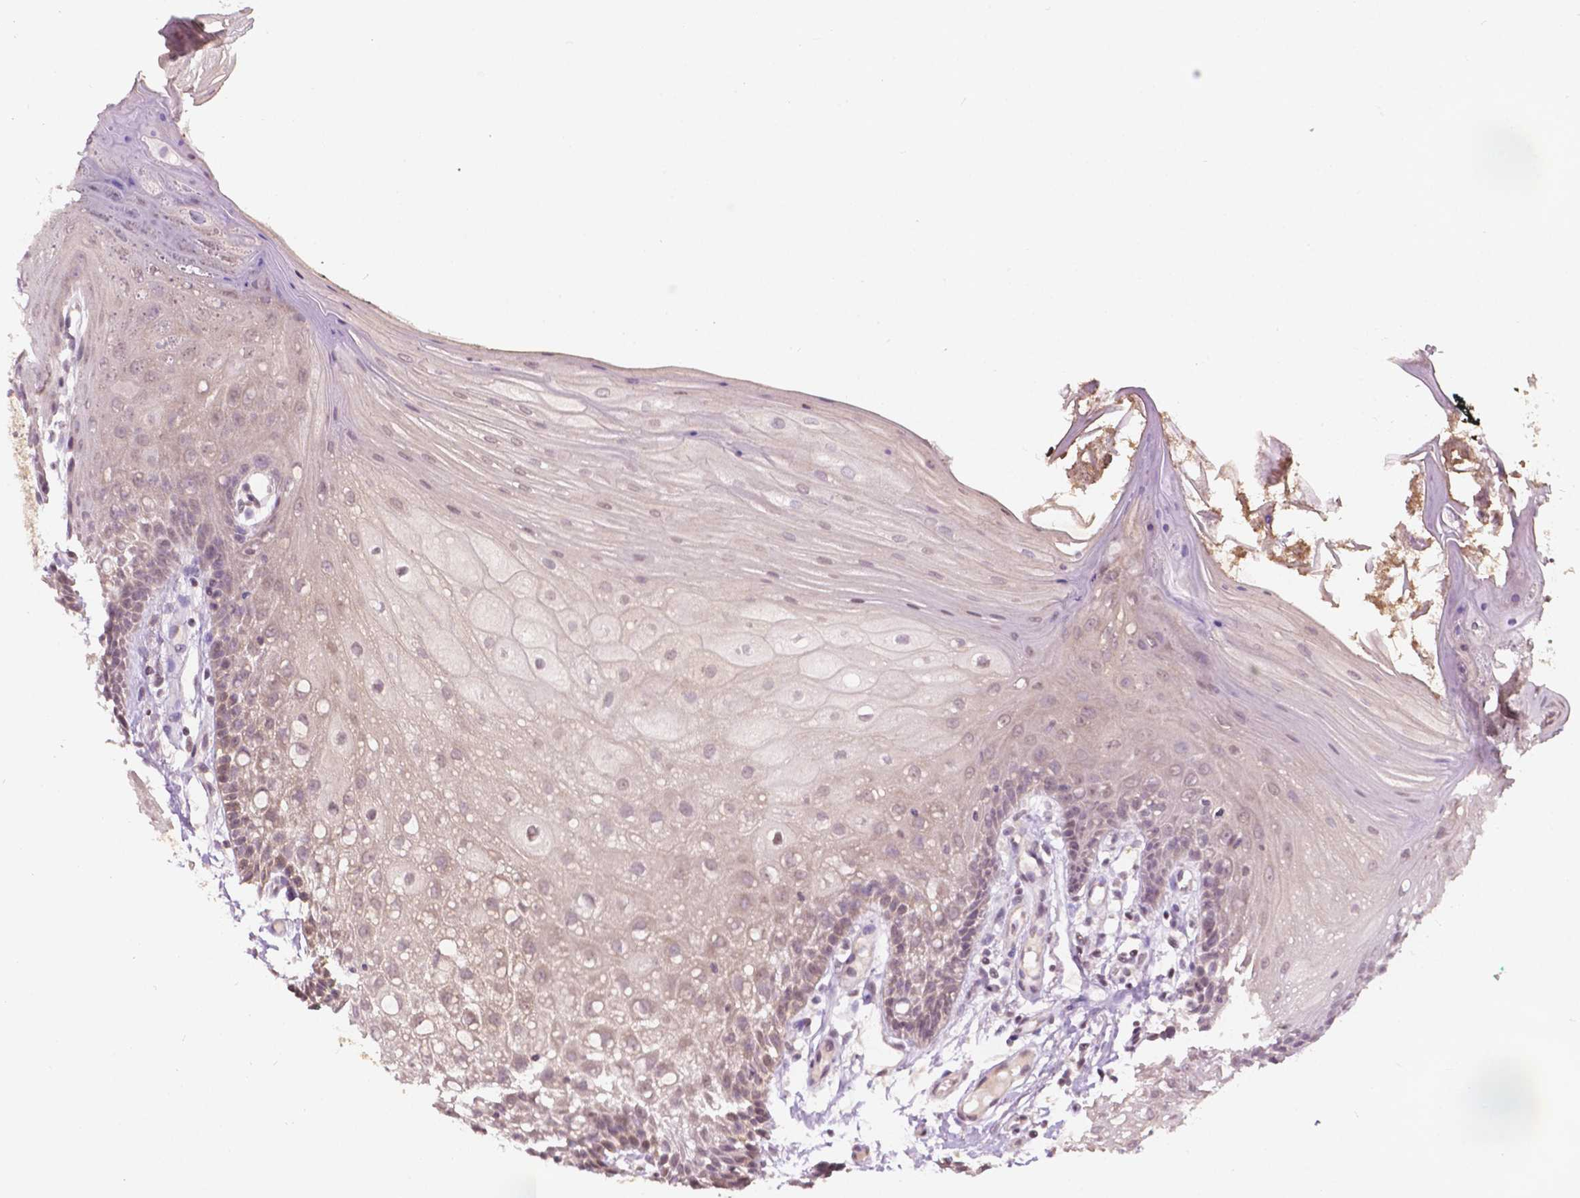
{"staining": {"intensity": "moderate", "quantity": "<25%", "location": "cytoplasmic/membranous"}, "tissue": "oral mucosa", "cell_type": "Squamous epithelial cells", "image_type": "normal", "snomed": [{"axis": "morphology", "description": "Normal tissue, NOS"}, {"axis": "morphology", "description": "Squamous cell carcinoma, NOS"}, {"axis": "topography", "description": "Oral tissue"}, {"axis": "topography", "description": "Head-Neck"}], "caption": "IHC micrograph of normal oral mucosa: human oral mucosa stained using IHC displays low levels of moderate protein expression localized specifically in the cytoplasmic/membranous of squamous epithelial cells, appearing as a cytoplasmic/membranous brown color.", "gene": "NOS1AP", "patient": {"sex": "male", "age": 69}}